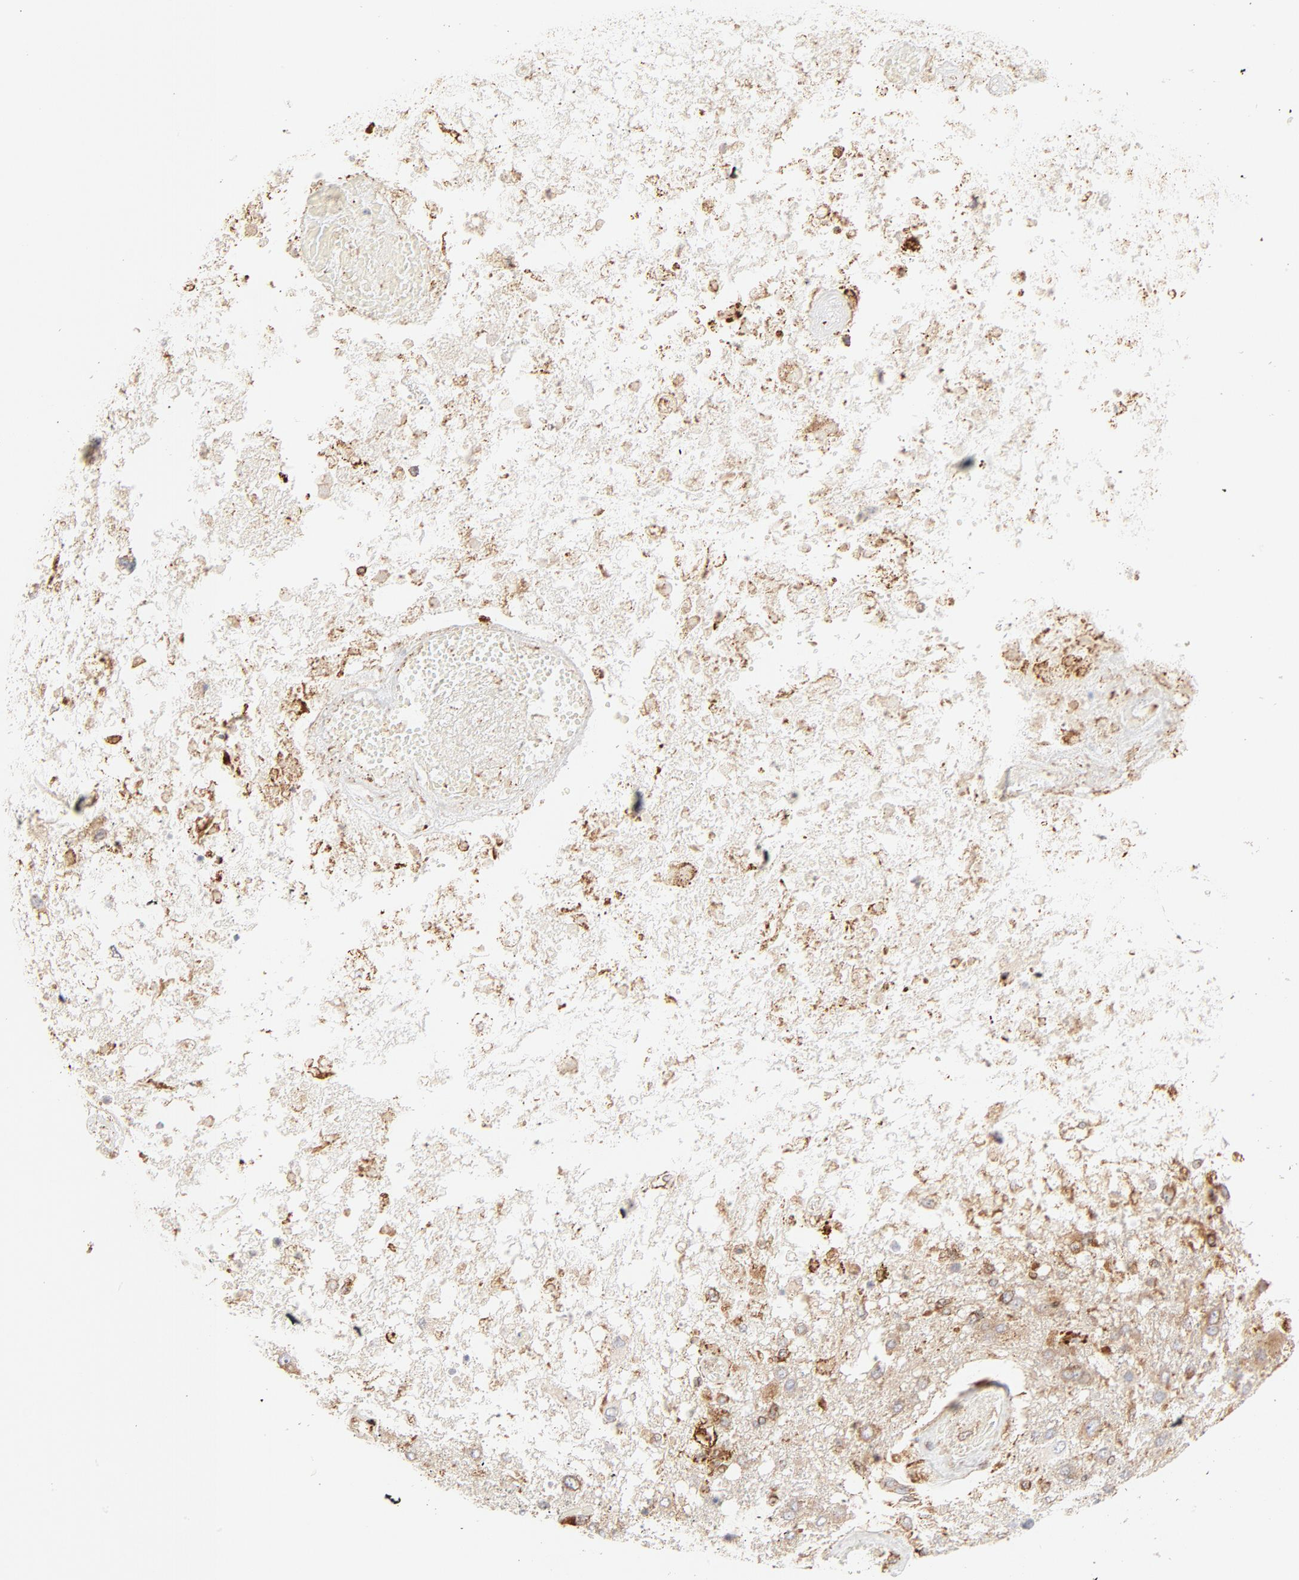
{"staining": {"intensity": "moderate", "quantity": "25%-75%", "location": "cytoplasmic/membranous"}, "tissue": "glioma", "cell_type": "Tumor cells", "image_type": "cancer", "snomed": [{"axis": "morphology", "description": "Glioma, malignant, High grade"}, {"axis": "topography", "description": "Cerebral cortex"}], "caption": "A brown stain labels moderate cytoplasmic/membranous positivity of a protein in human glioma tumor cells. (DAB IHC with brightfield microscopy, high magnification).", "gene": "PARP12", "patient": {"sex": "male", "age": 79}}